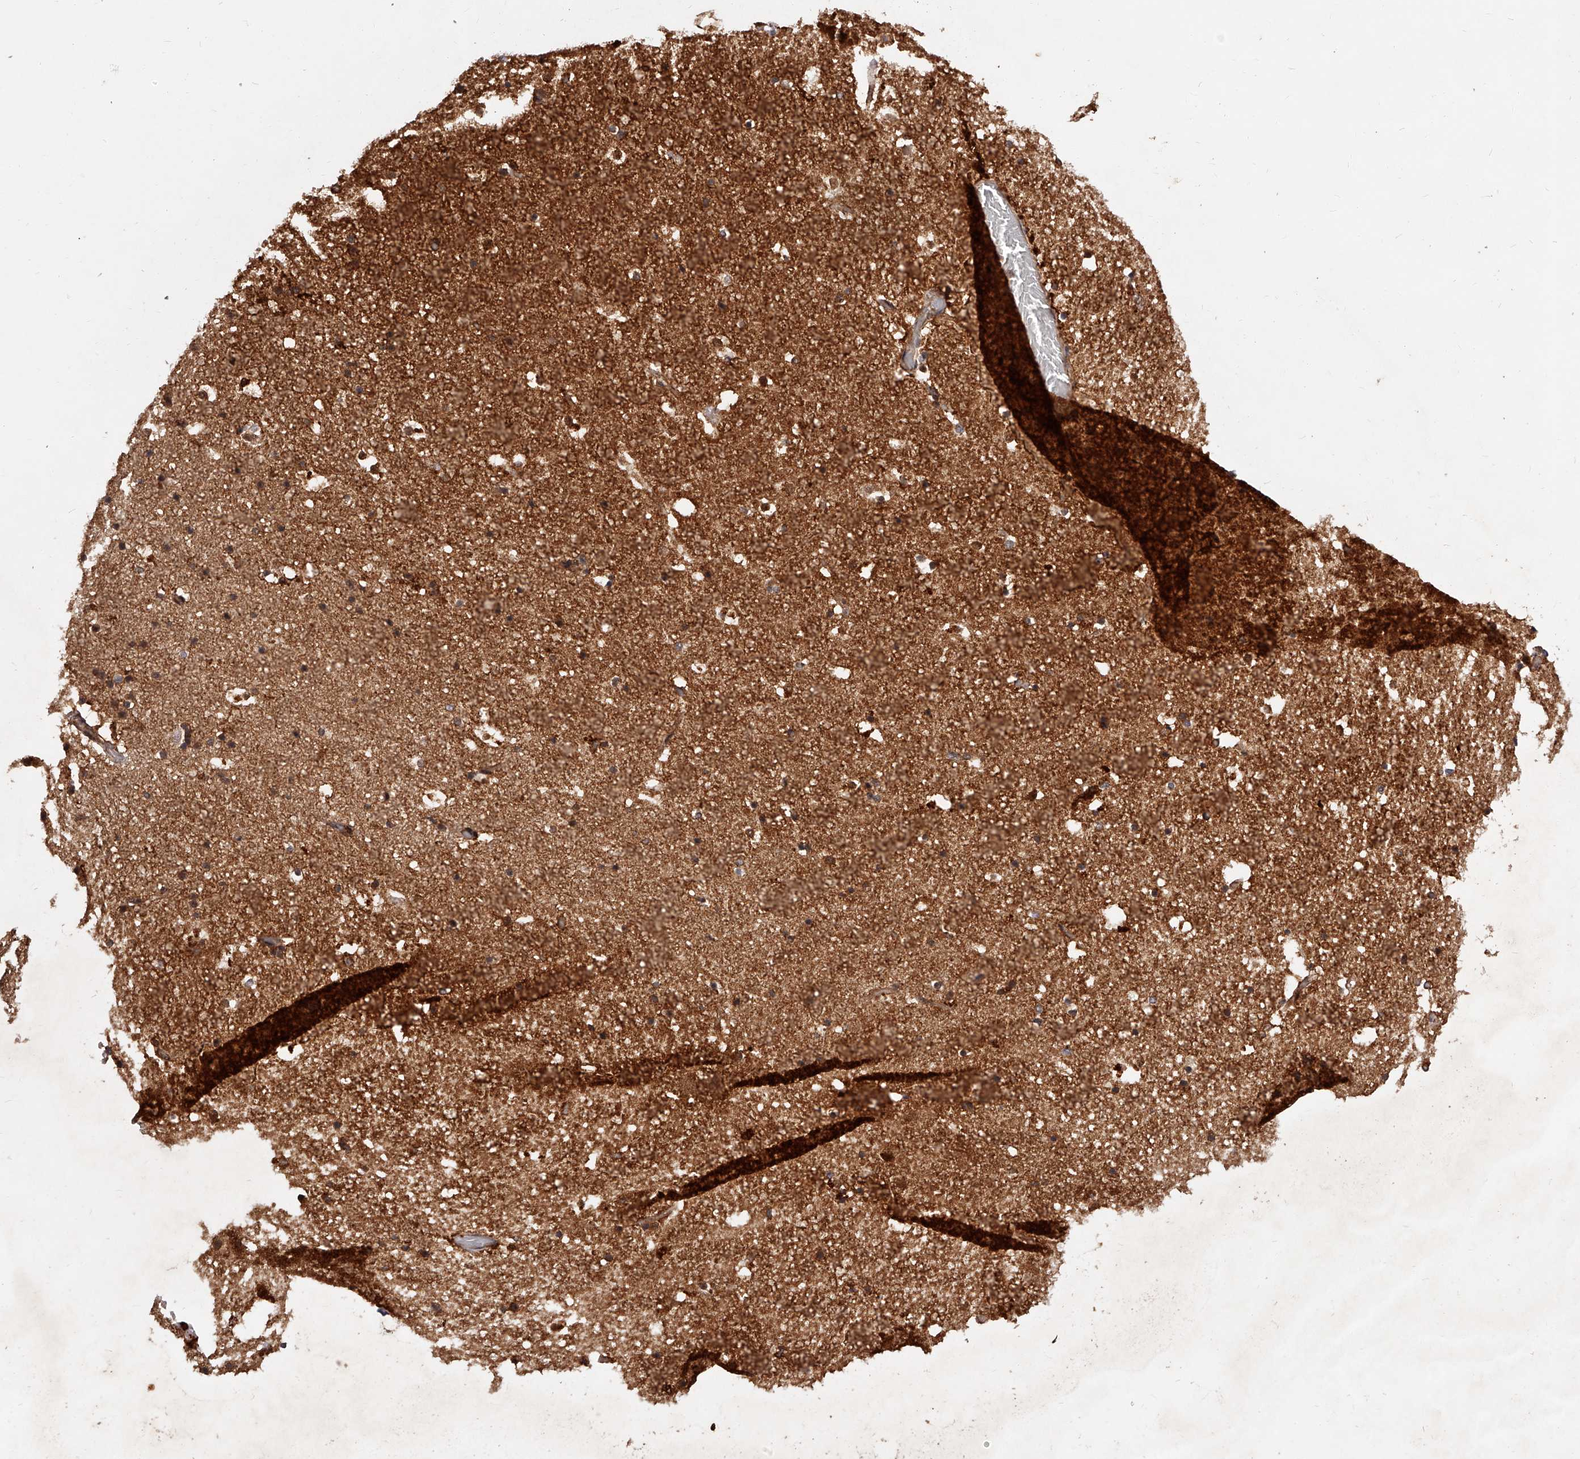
{"staining": {"intensity": "moderate", "quantity": "25%-75%", "location": "cytoplasmic/membranous"}, "tissue": "hippocampus", "cell_type": "Glial cells", "image_type": "normal", "snomed": [{"axis": "morphology", "description": "Normal tissue, NOS"}, {"axis": "topography", "description": "Hippocampus"}], "caption": "Immunohistochemistry (DAB (3,3'-diaminobenzidine)) staining of unremarkable human hippocampus demonstrates moderate cytoplasmic/membranous protein staining in approximately 25%-75% of glial cells. The protein of interest is shown in brown color, while the nuclei are stained blue.", "gene": "CUL7", "patient": {"sex": "female", "age": 52}}